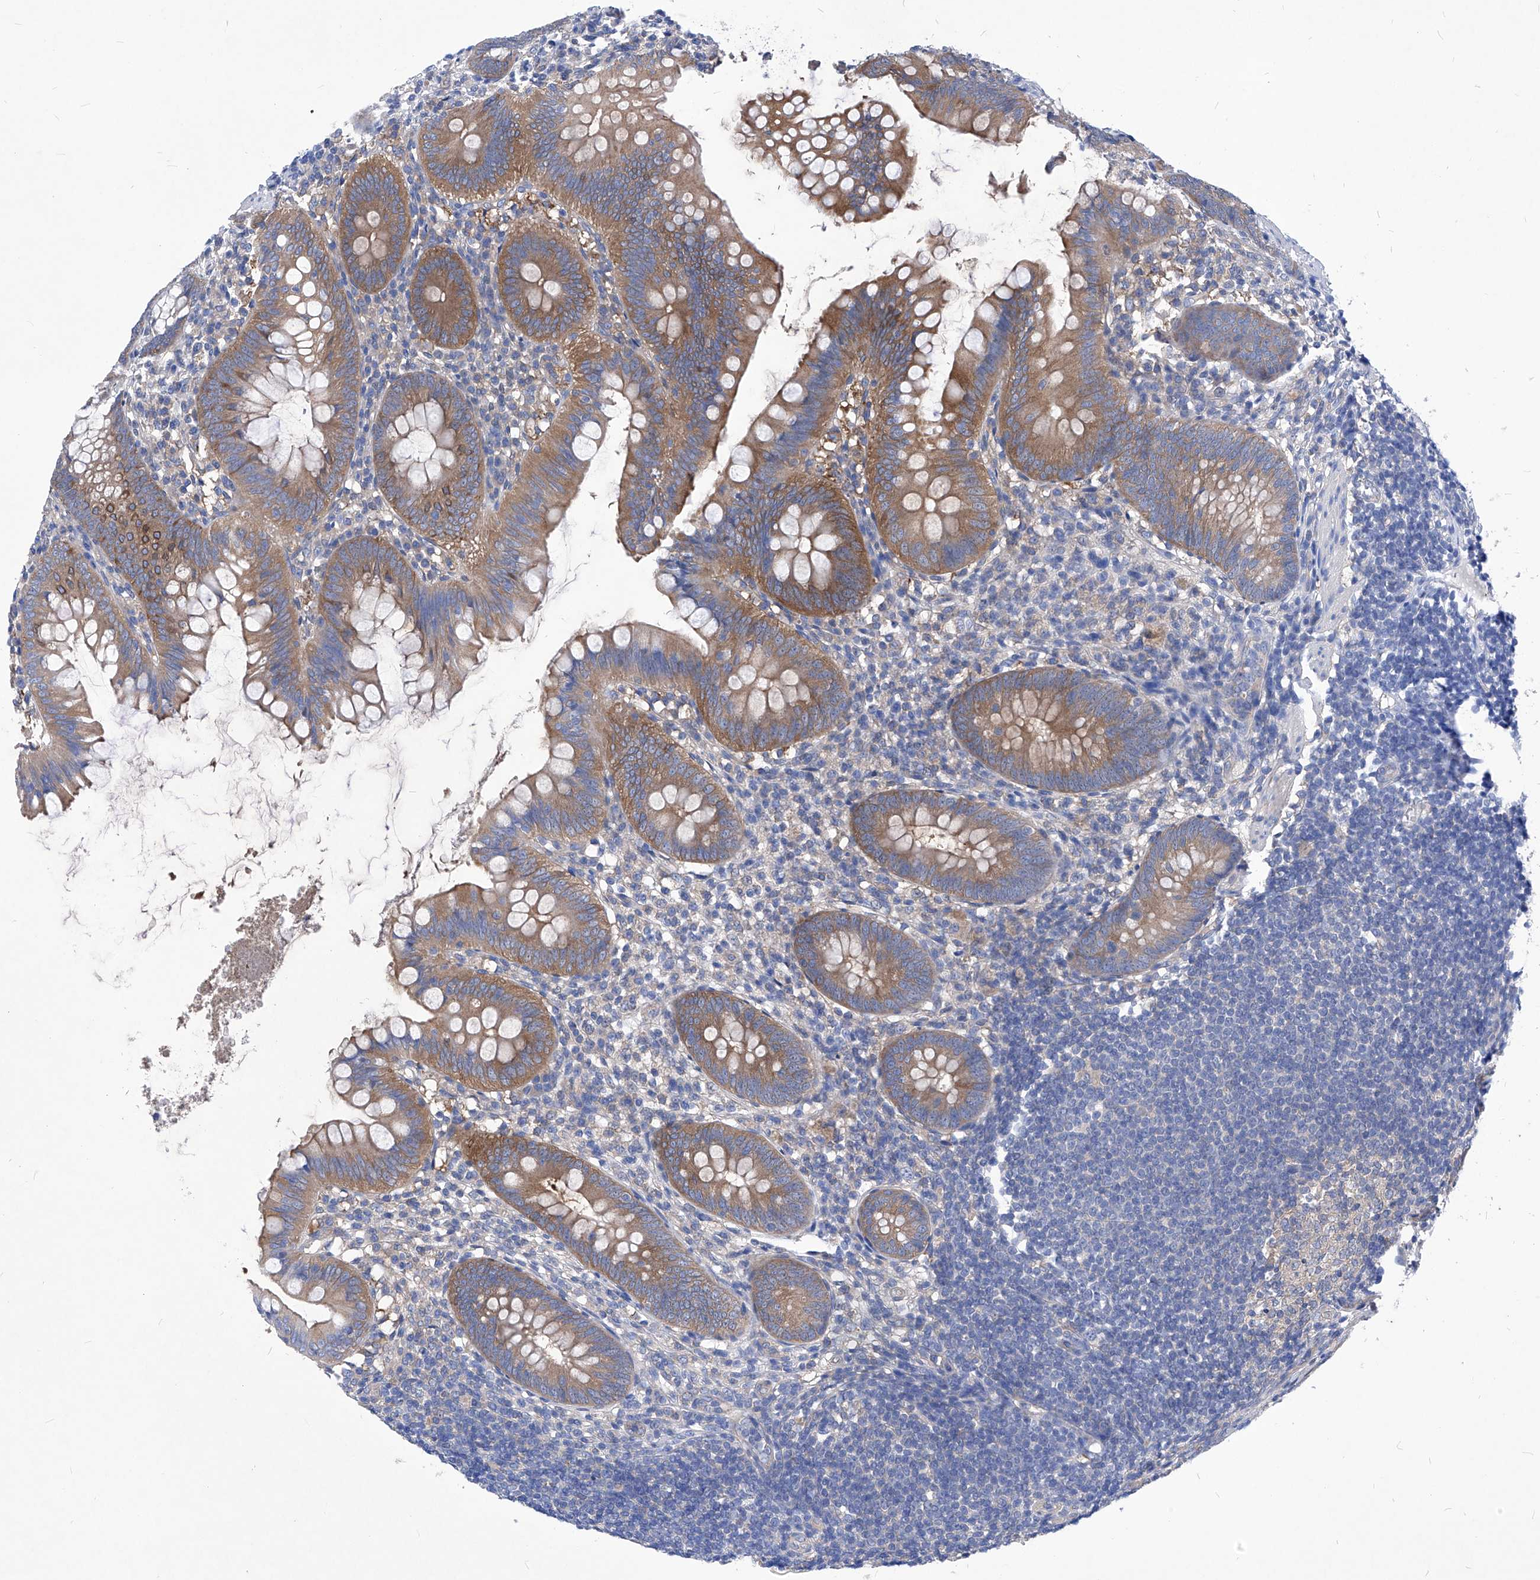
{"staining": {"intensity": "moderate", "quantity": ">75%", "location": "cytoplasmic/membranous"}, "tissue": "appendix", "cell_type": "Glandular cells", "image_type": "normal", "snomed": [{"axis": "morphology", "description": "Normal tissue, NOS"}, {"axis": "topography", "description": "Appendix"}], "caption": "This micrograph exhibits benign appendix stained with immunohistochemistry (IHC) to label a protein in brown. The cytoplasmic/membranous of glandular cells show moderate positivity for the protein. Nuclei are counter-stained blue.", "gene": "XPNPEP1", "patient": {"sex": "female", "age": 62}}